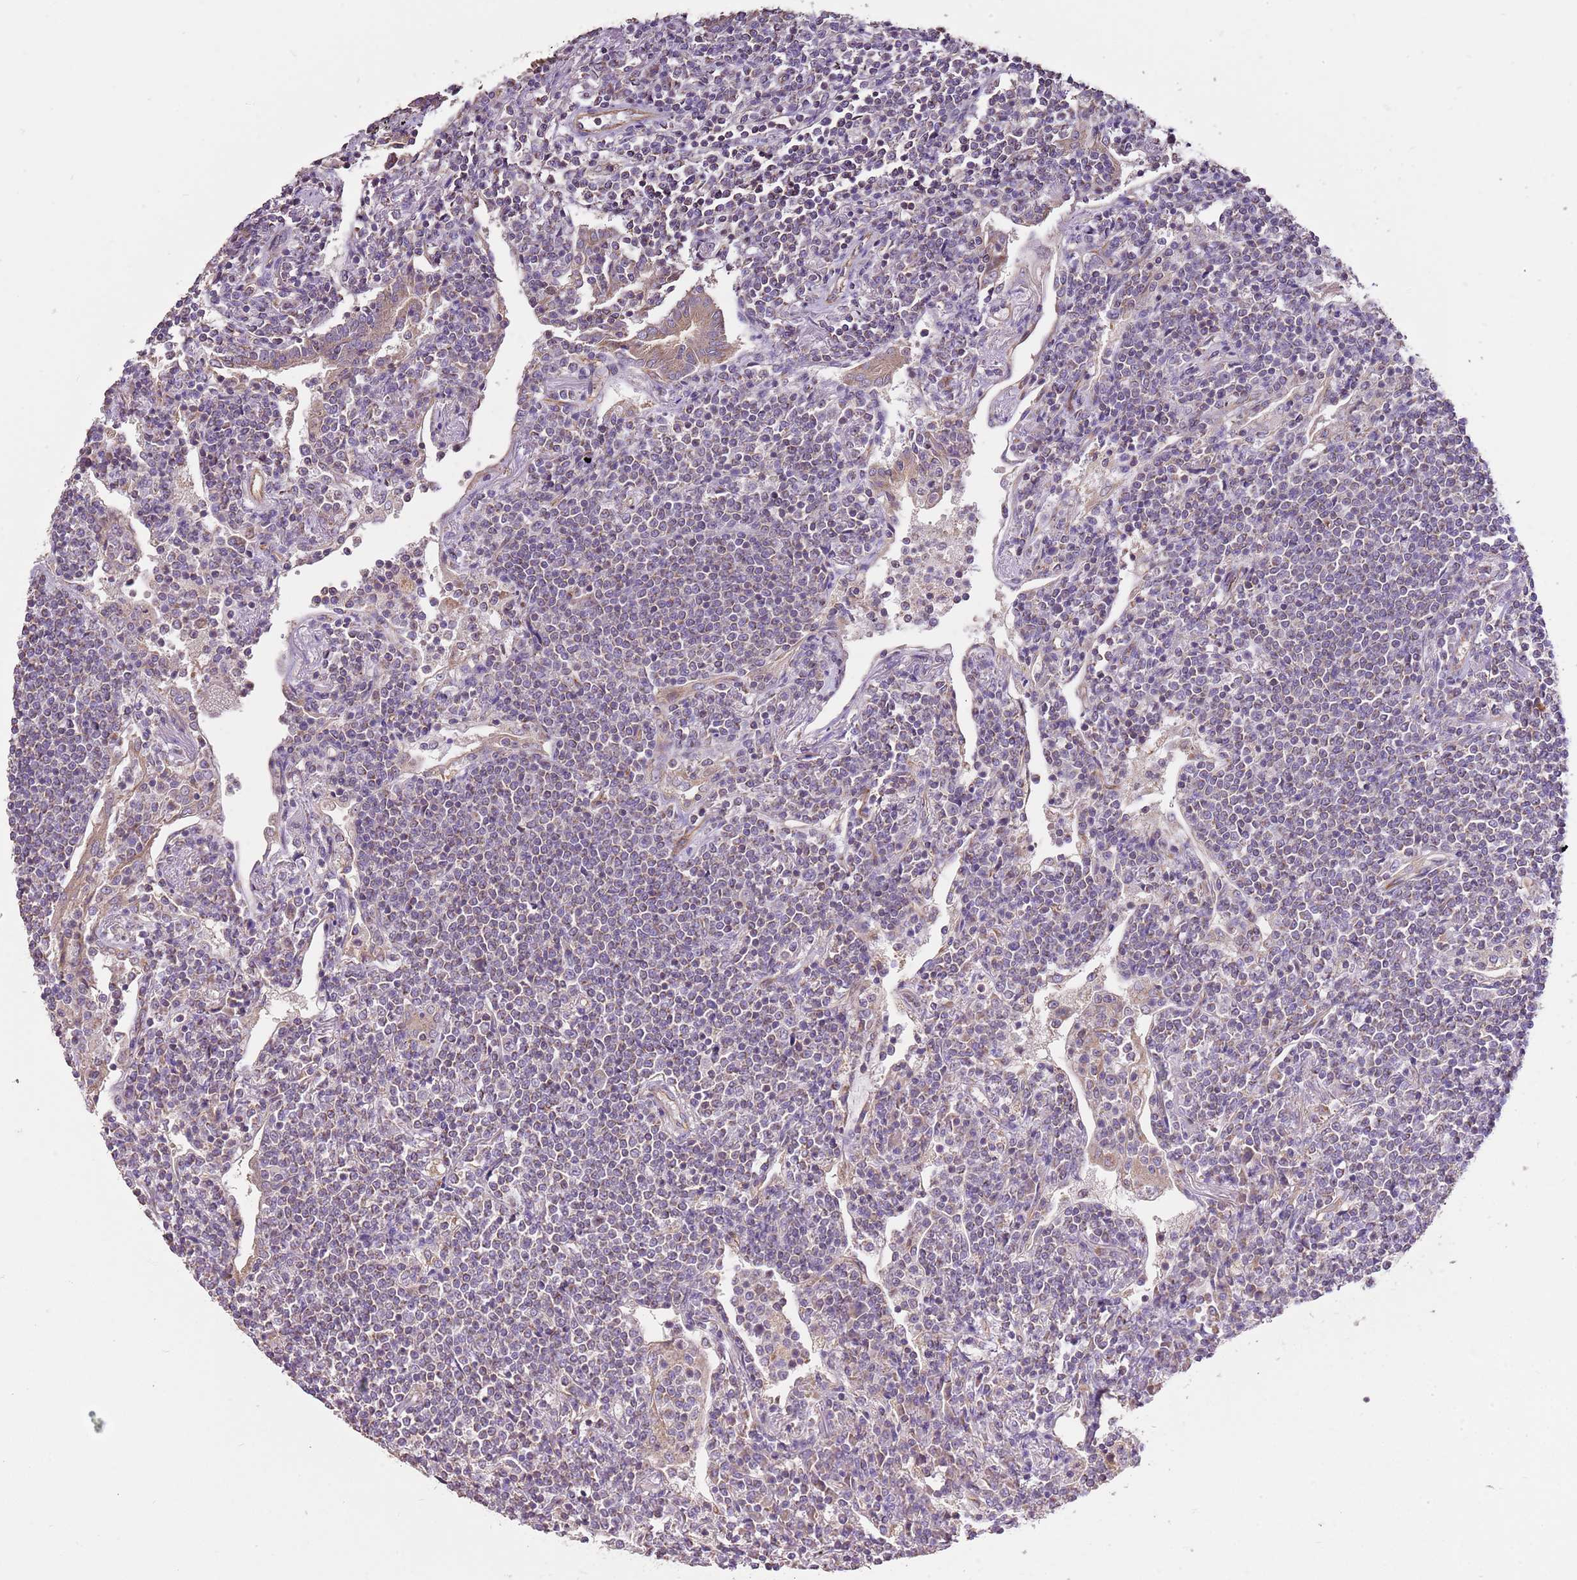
{"staining": {"intensity": "weak", "quantity": "<25%", "location": "cytoplasmic/membranous"}, "tissue": "lymphoma", "cell_type": "Tumor cells", "image_type": "cancer", "snomed": [{"axis": "morphology", "description": "Malignant lymphoma, non-Hodgkin's type, Low grade"}, {"axis": "topography", "description": "Lung"}], "caption": "There is no significant staining in tumor cells of low-grade malignant lymphoma, non-Hodgkin's type. Brightfield microscopy of immunohistochemistry (IHC) stained with DAB (3,3'-diaminobenzidine) (brown) and hematoxylin (blue), captured at high magnification.", "gene": "DOCK9", "patient": {"sex": "female", "age": 71}}